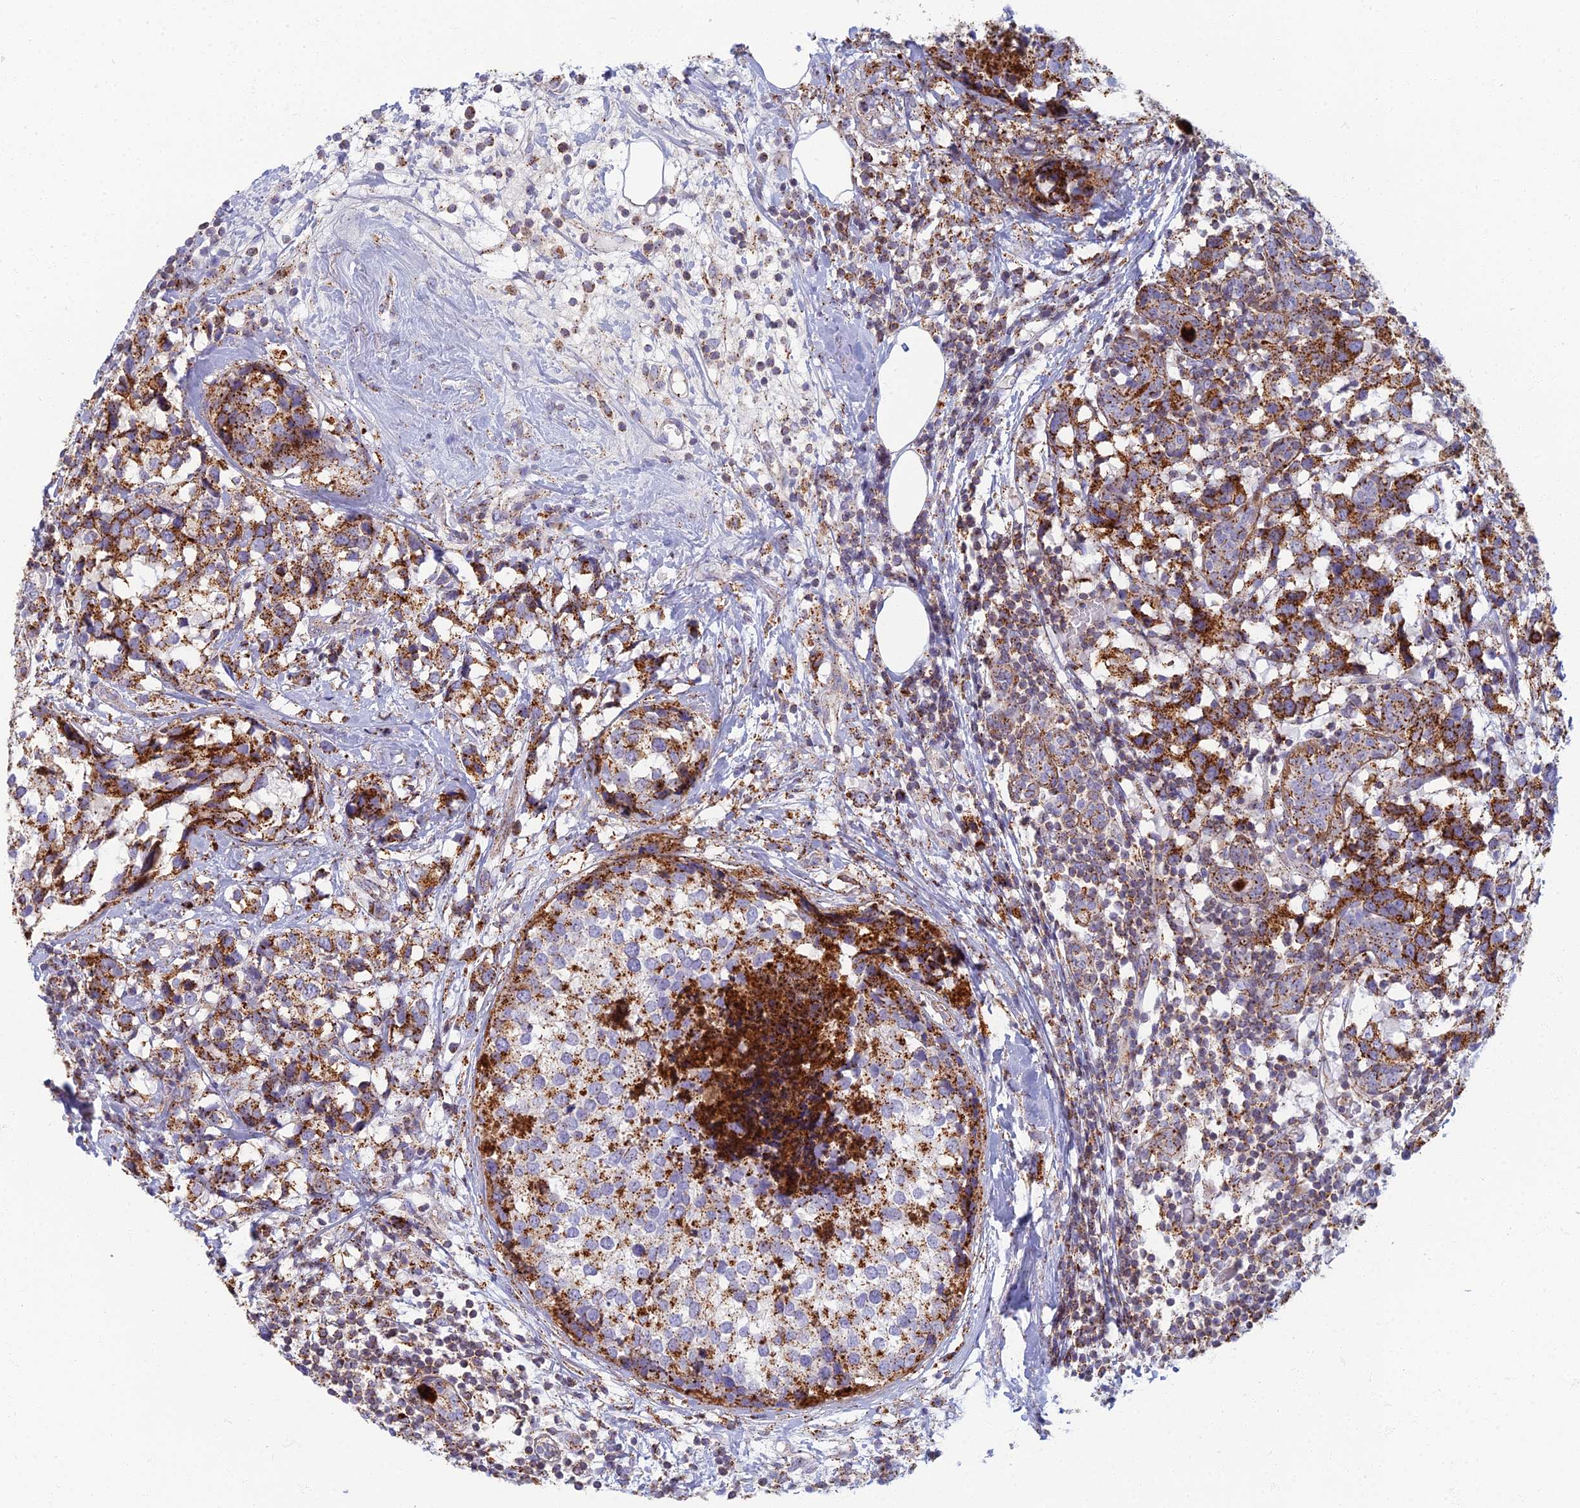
{"staining": {"intensity": "moderate", "quantity": ">75%", "location": "cytoplasmic/membranous"}, "tissue": "breast cancer", "cell_type": "Tumor cells", "image_type": "cancer", "snomed": [{"axis": "morphology", "description": "Lobular carcinoma"}, {"axis": "topography", "description": "Breast"}], "caption": "Brown immunohistochemical staining in breast lobular carcinoma demonstrates moderate cytoplasmic/membranous expression in approximately >75% of tumor cells.", "gene": "CHMP4B", "patient": {"sex": "female", "age": 59}}